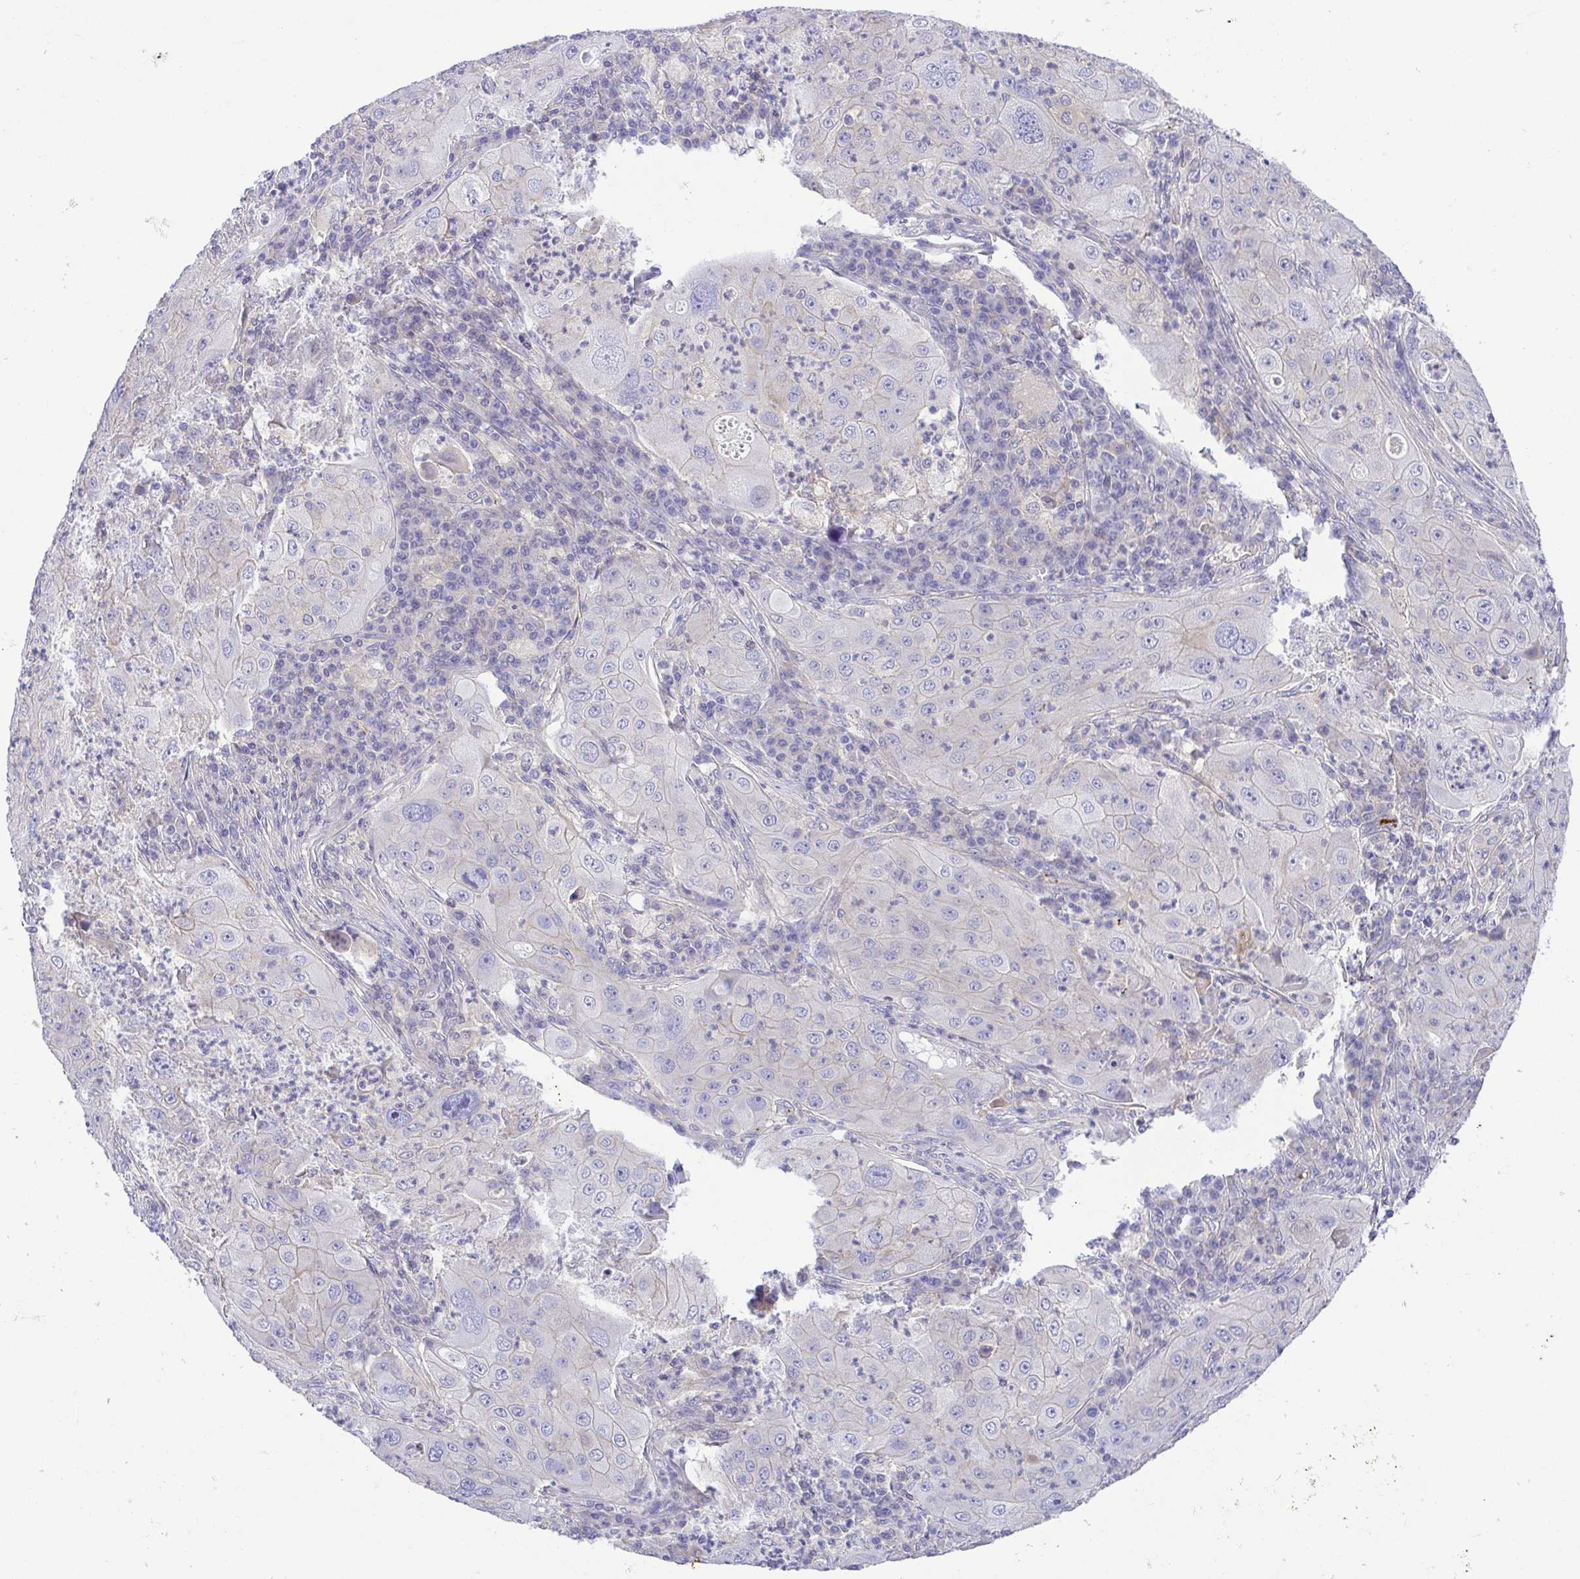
{"staining": {"intensity": "negative", "quantity": "none", "location": "none"}, "tissue": "lung cancer", "cell_type": "Tumor cells", "image_type": "cancer", "snomed": [{"axis": "morphology", "description": "Squamous cell carcinoma, NOS"}, {"axis": "topography", "description": "Lung"}], "caption": "Tumor cells show no significant protein positivity in lung cancer.", "gene": "PRR14L", "patient": {"sex": "female", "age": 59}}